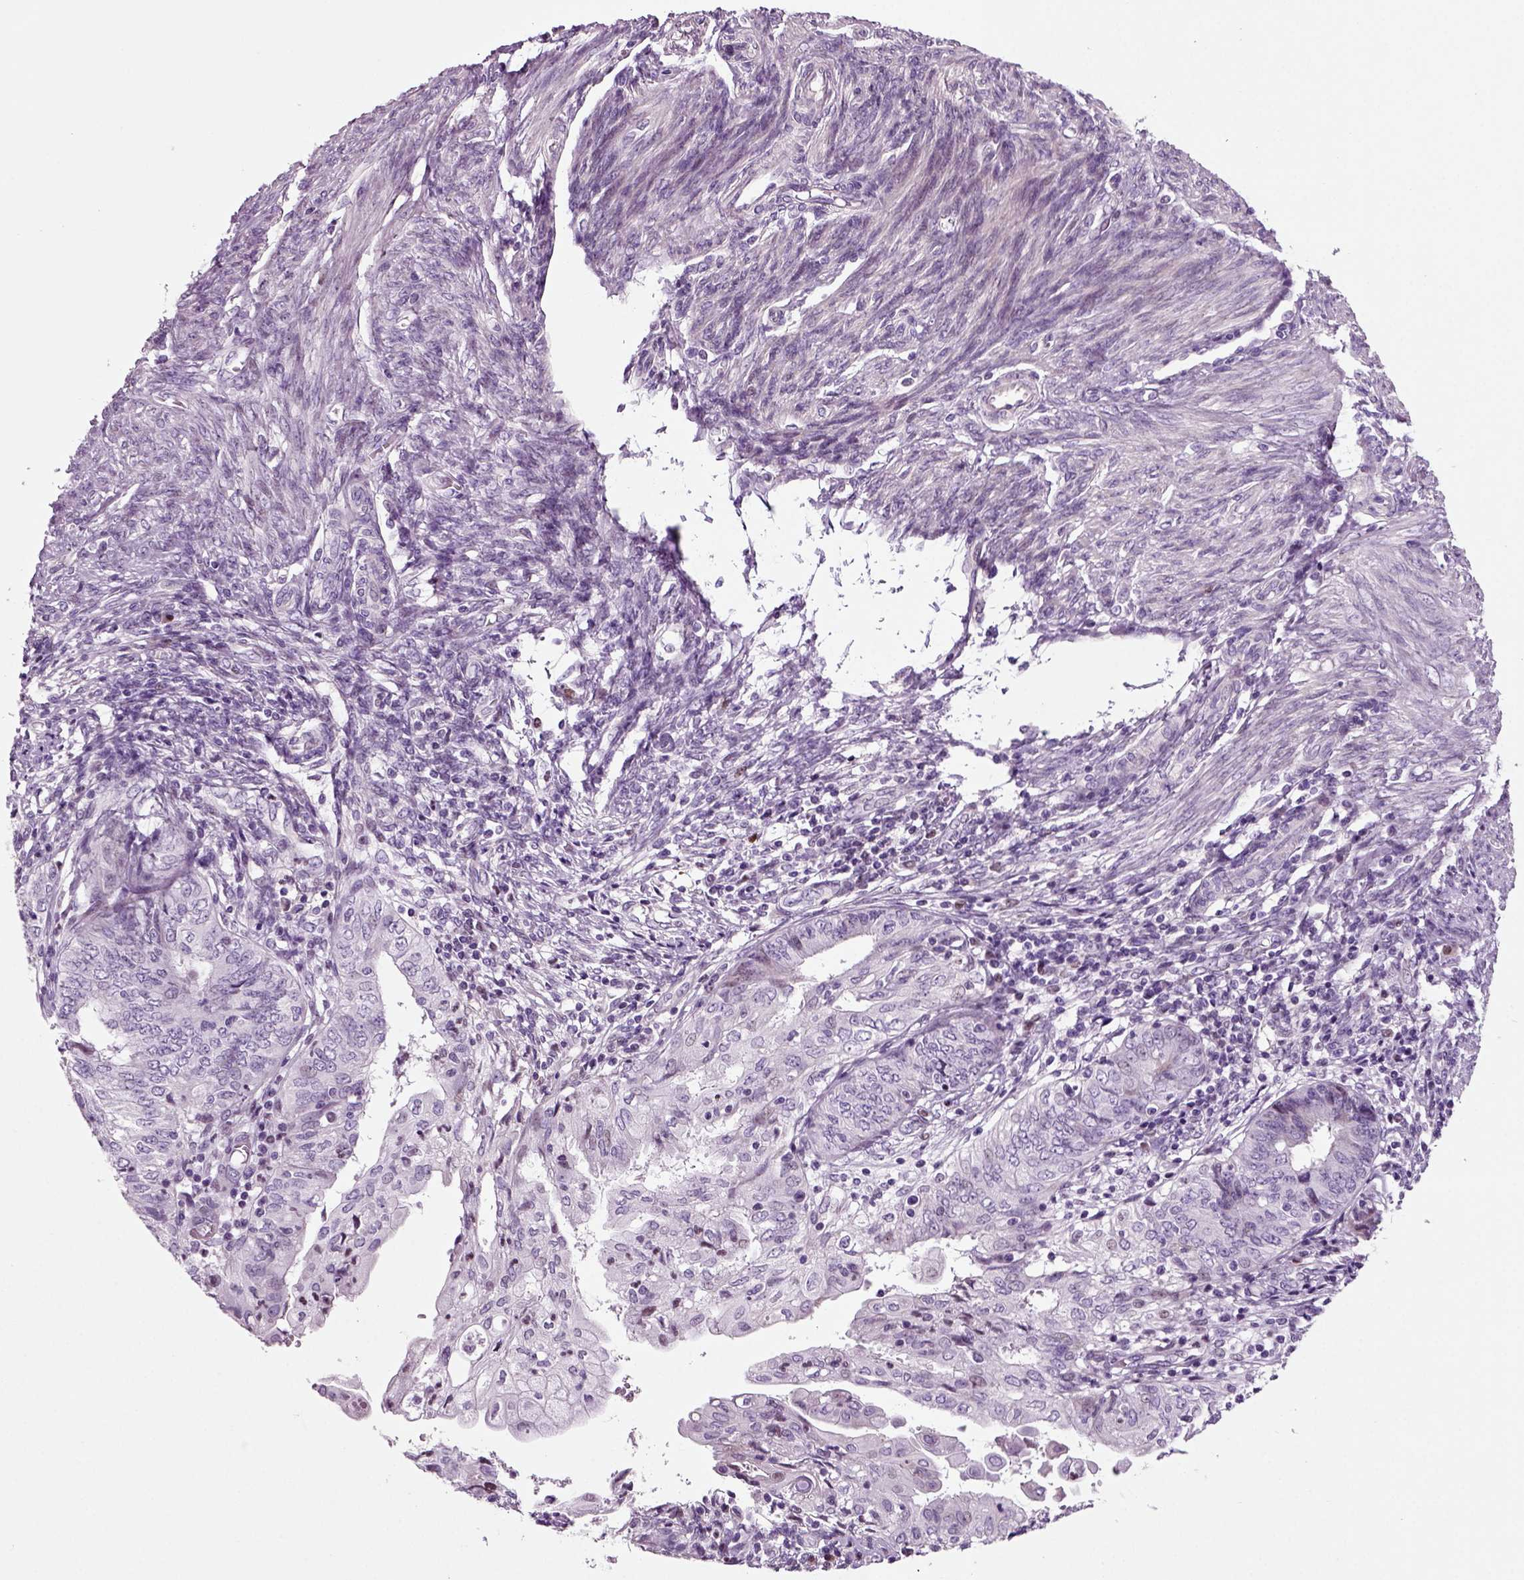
{"staining": {"intensity": "negative", "quantity": "none", "location": "none"}, "tissue": "endometrial cancer", "cell_type": "Tumor cells", "image_type": "cancer", "snomed": [{"axis": "morphology", "description": "Adenocarcinoma, NOS"}, {"axis": "topography", "description": "Endometrium"}], "caption": "A photomicrograph of endometrial cancer (adenocarcinoma) stained for a protein reveals no brown staining in tumor cells.", "gene": "ARID3A", "patient": {"sex": "female", "age": 68}}